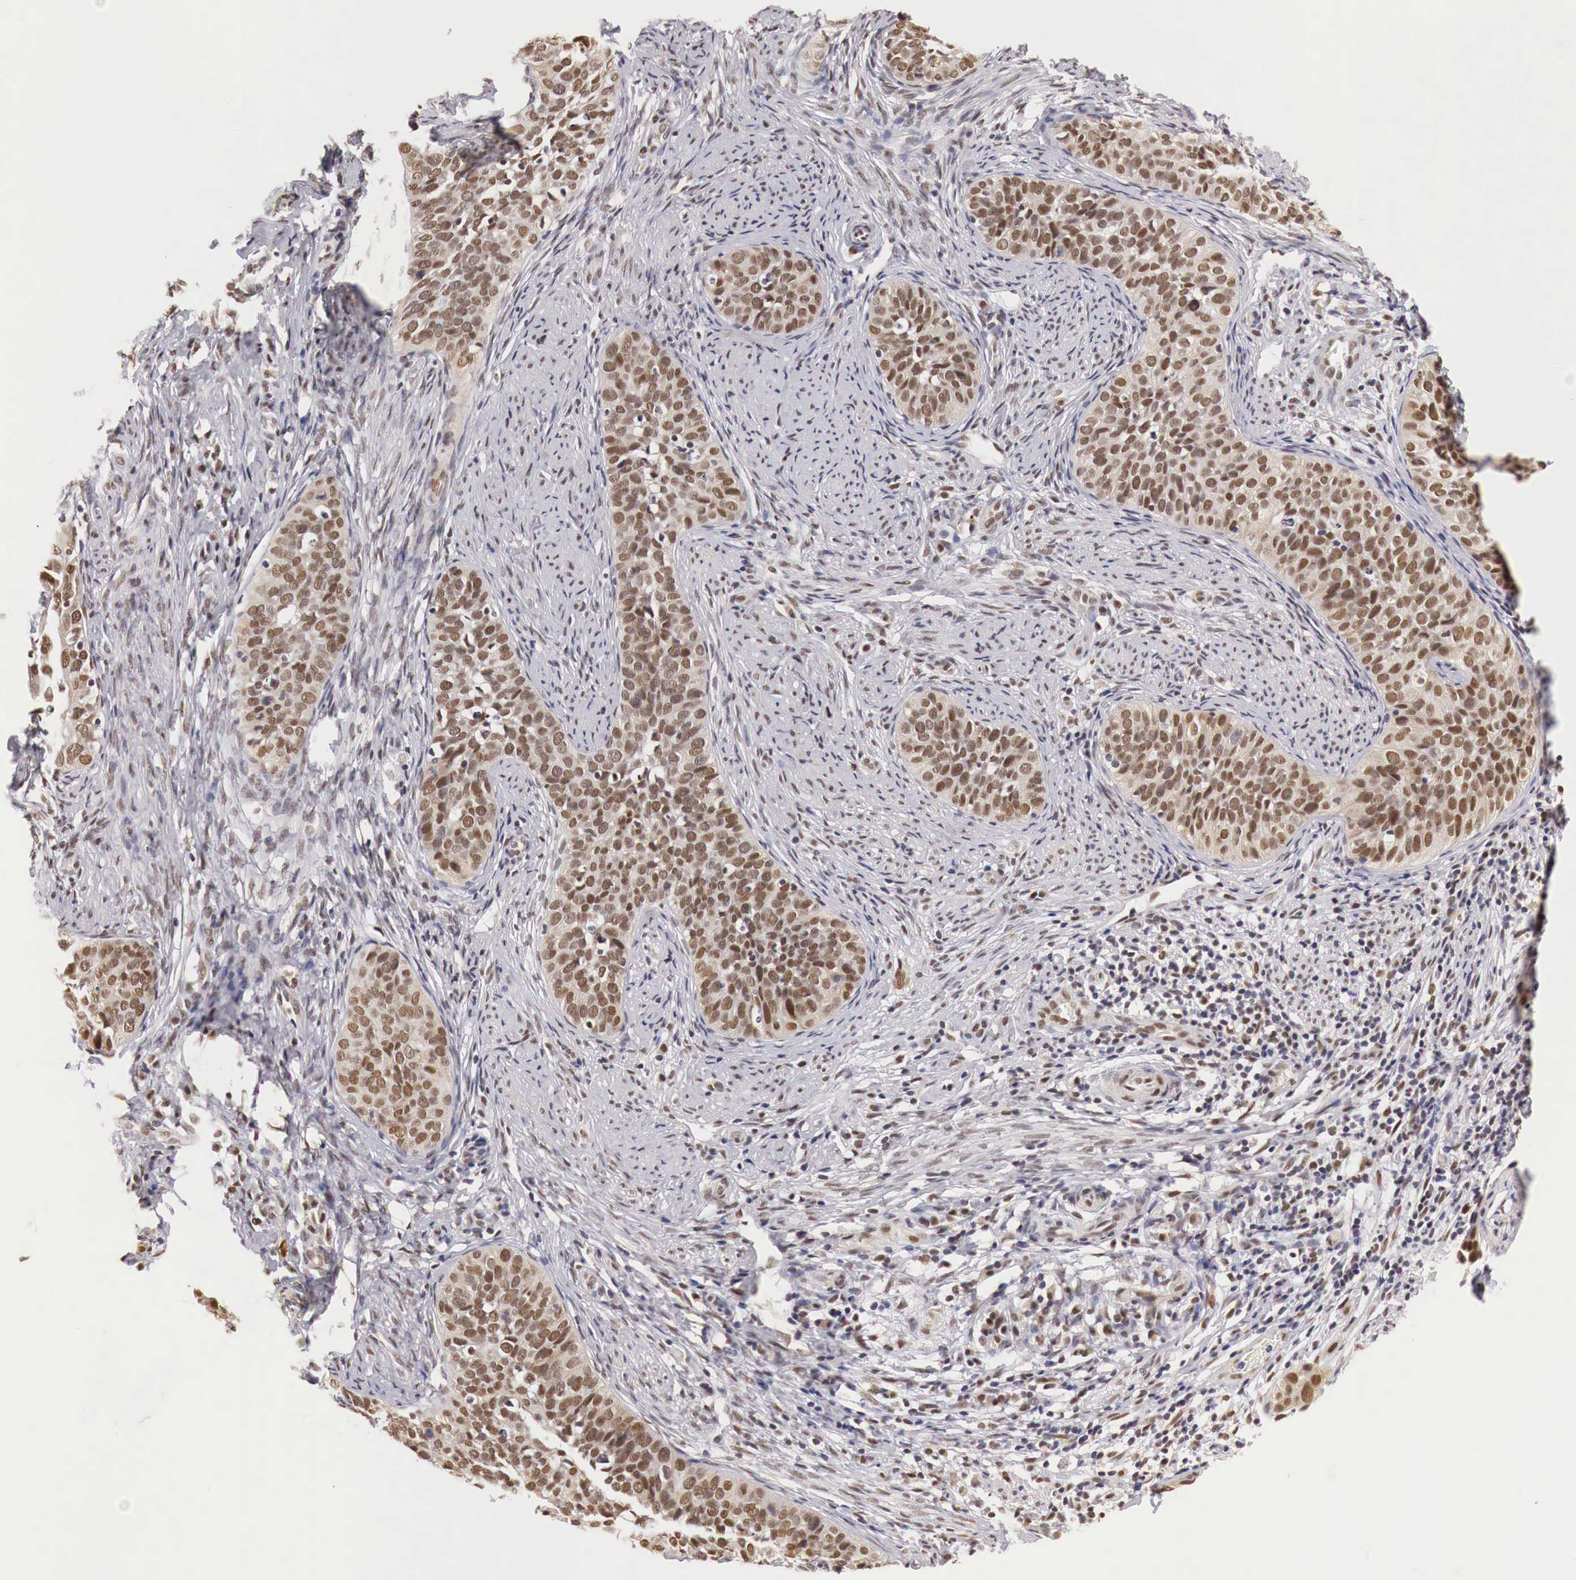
{"staining": {"intensity": "moderate", "quantity": ">75%", "location": "cytoplasmic/membranous,nuclear"}, "tissue": "cervical cancer", "cell_type": "Tumor cells", "image_type": "cancer", "snomed": [{"axis": "morphology", "description": "Squamous cell carcinoma, NOS"}, {"axis": "topography", "description": "Cervix"}], "caption": "A photomicrograph showing moderate cytoplasmic/membranous and nuclear expression in approximately >75% of tumor cells in cervical cancer, as visualized by brown immunohistochemical staining.", "gene": "GPKOW", "patient": {"sex": "female", "age": 31}}